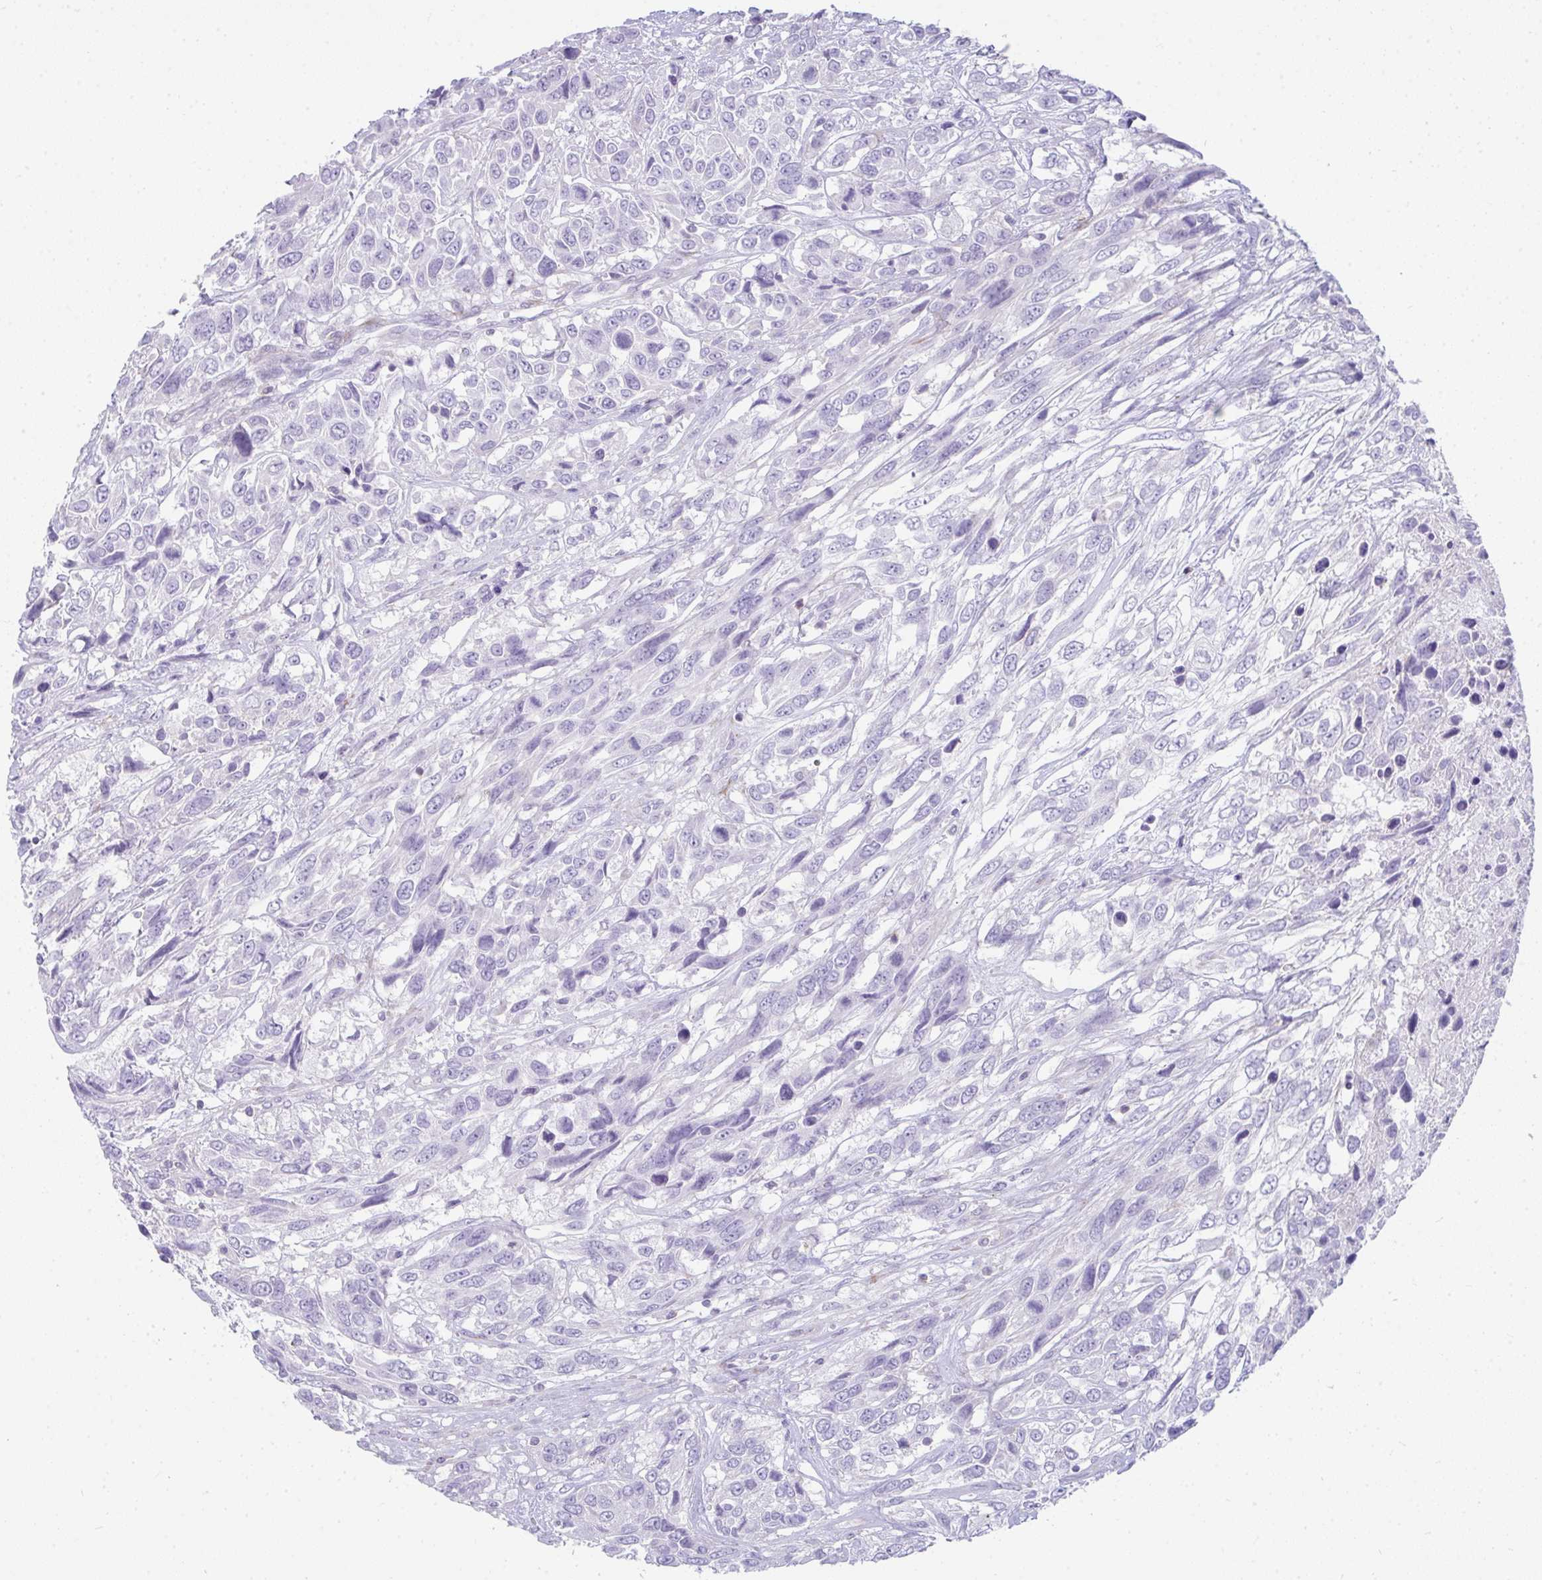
{"staining": {"intensity": "negative", "quantity": "none", "location": "none"}, "tissue": "urothelial cancer", "cell_type": "Tumor cells", "image_type": "cancer", "snomed": [{"axis": "morphology", "description": "Urothelial carcinoma, High grade"}, {"axis": "topography", "description": "Urinary bladder"}], "caption": "High power microscopy micrograph of an immunohistochemistry micrograph of high-grade urothelial carcinoma, revealing no significant expression in tumor cells.", "gene": "CDRT15", "patient": {"sex": "female", "age": 70}}